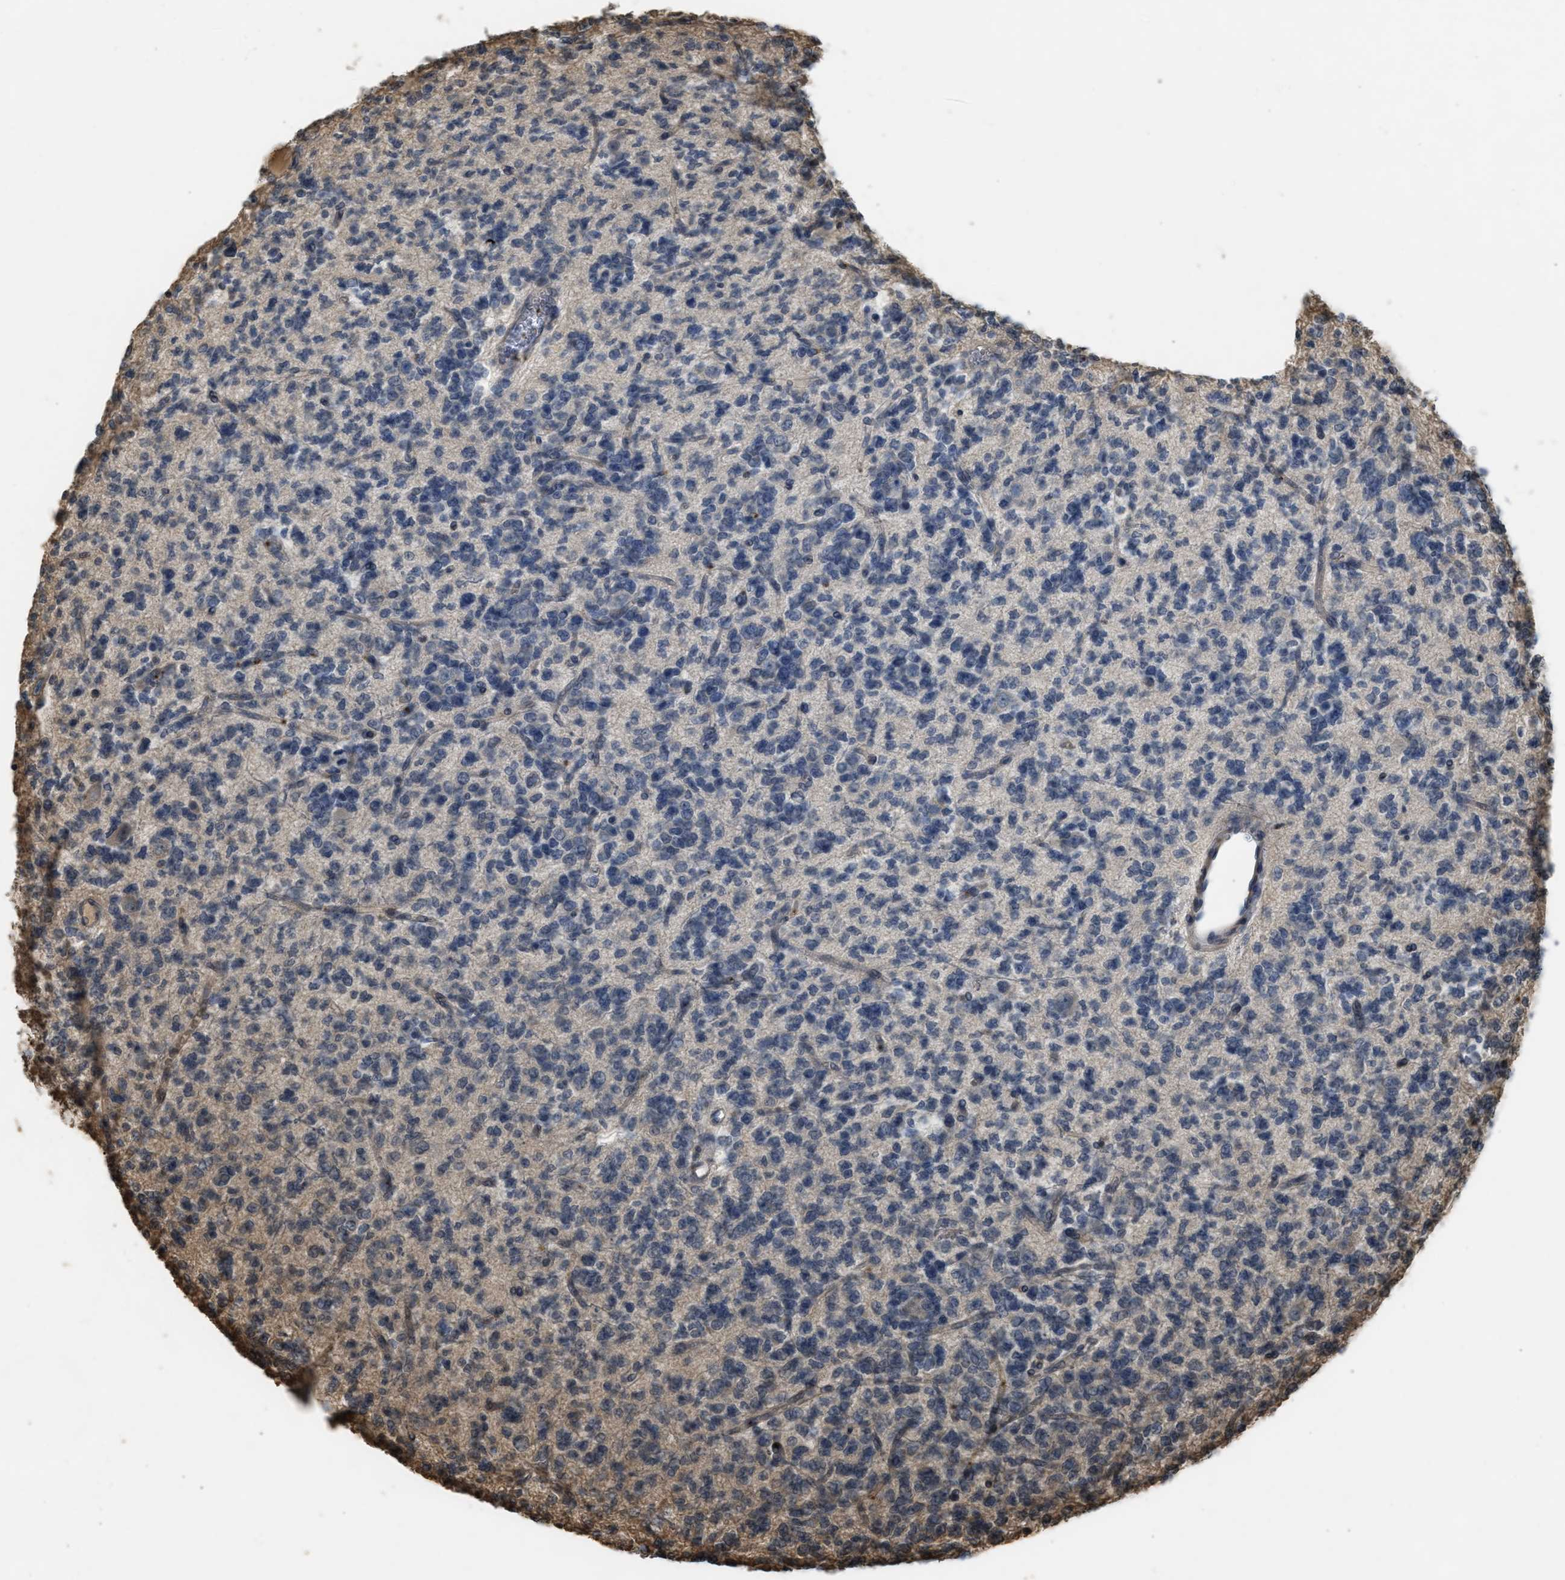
{"staining": {"intensity": "negative", "quantity": "none", "location": "none"}, "tissue": "glioma", "cell_type": "Tumor cells", "image_type": "cancer", "snomed": [{"axis": "morphology", "description": "Glioma, malignant, Low grade"}, {"axis": "topography", "description": "Brain"}], "caption": "The image shows no staining of tumor cells in low-grade glioma (malignant).", "gene": "ARHGDIA", "patient": {"sex": "male", "age": 38}}